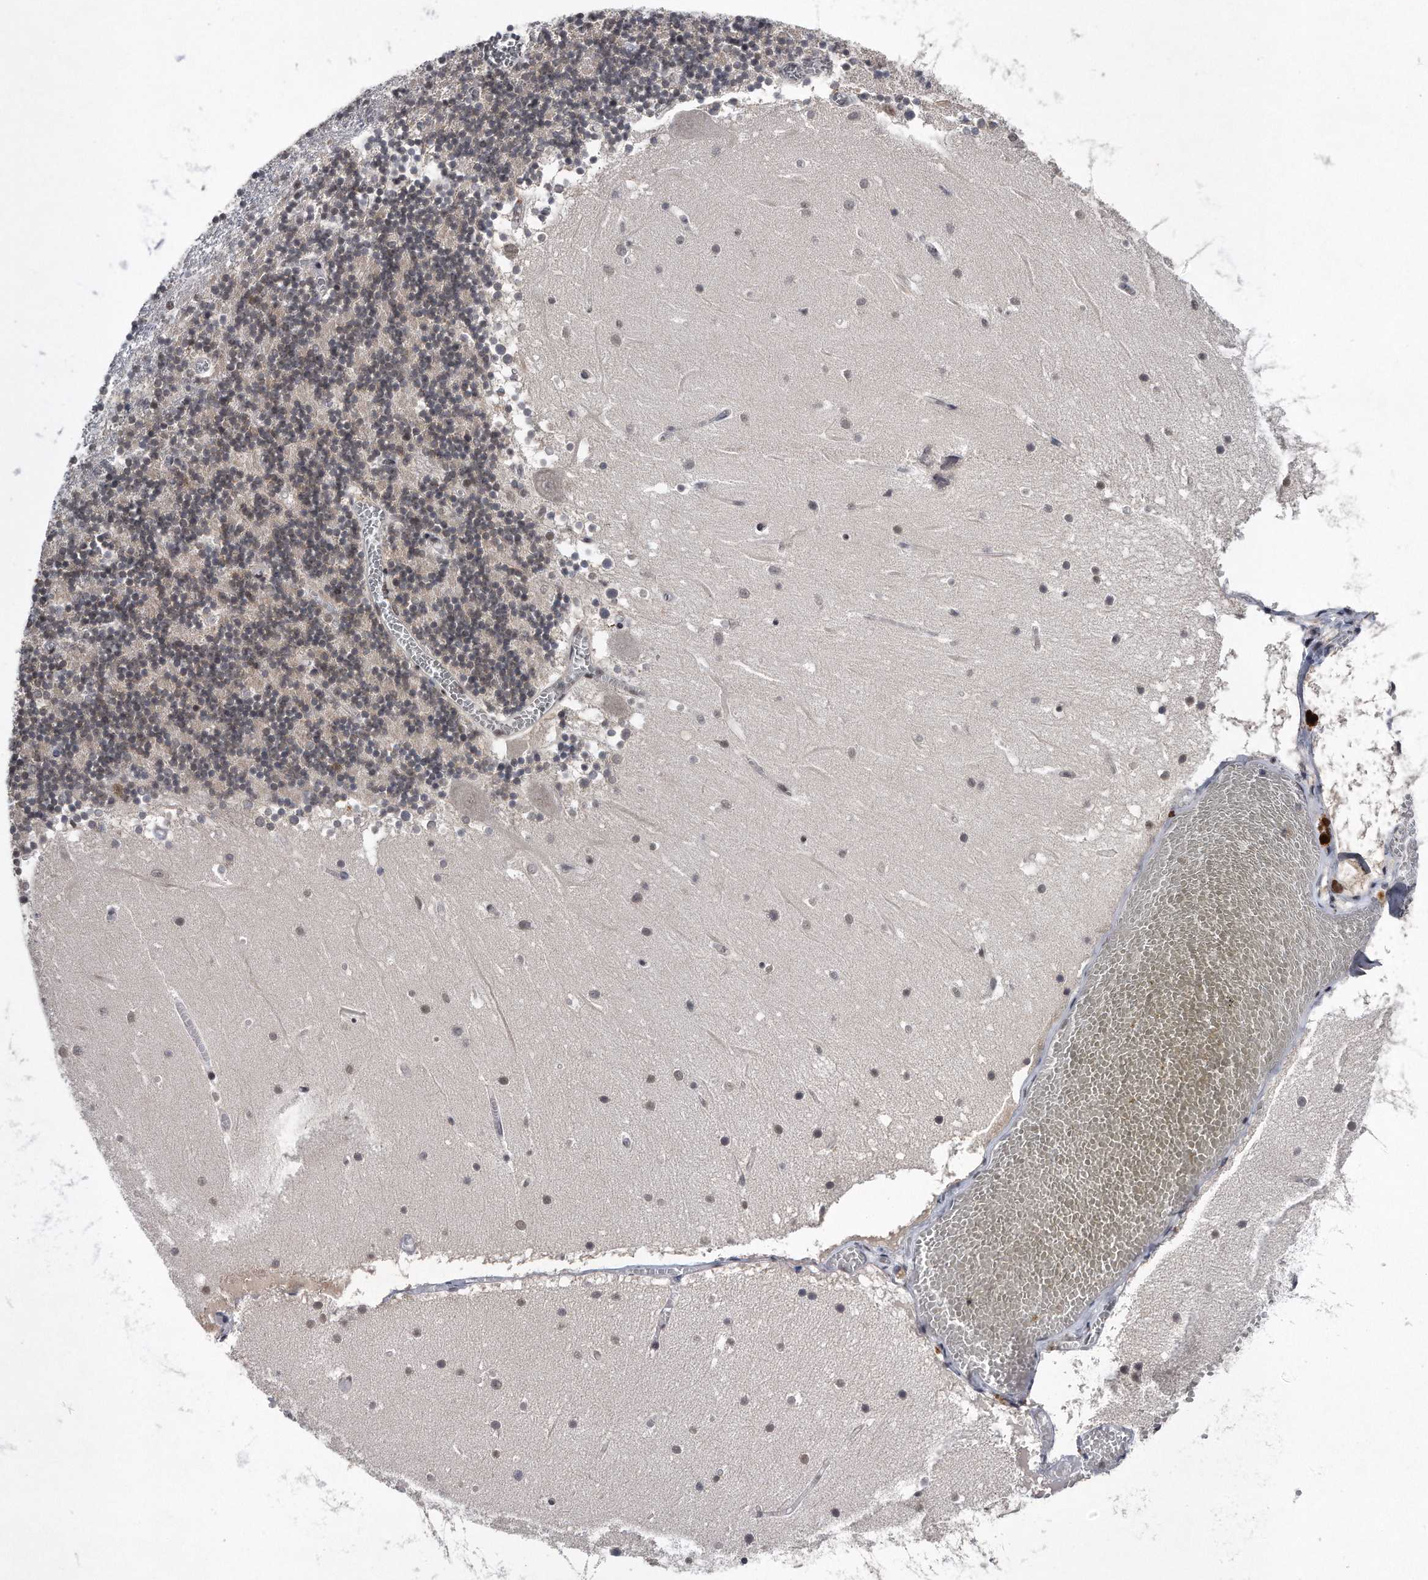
{"staining": {"intensity": "weak", "quantity": "25%-75%", "location": "cytoplasmic/membranous,nuclear"}, "tissue": "cerebellum", "cell_type": "Cells in granular layer", "image_type": "normal", "snomed": [{"axis": "morphology", "description": "Normal tissue, NOS"}, {"axis": "topography", "description": "Cerebellum"}], "caption": "This is an image of IHC staining of normal cerebellum, which shows weak staining in the cytoplasmic/membranous,nuclear of cells in granular layer.", "gene": "VIRMA", "patient": {"sex": "female", "age": 28}}